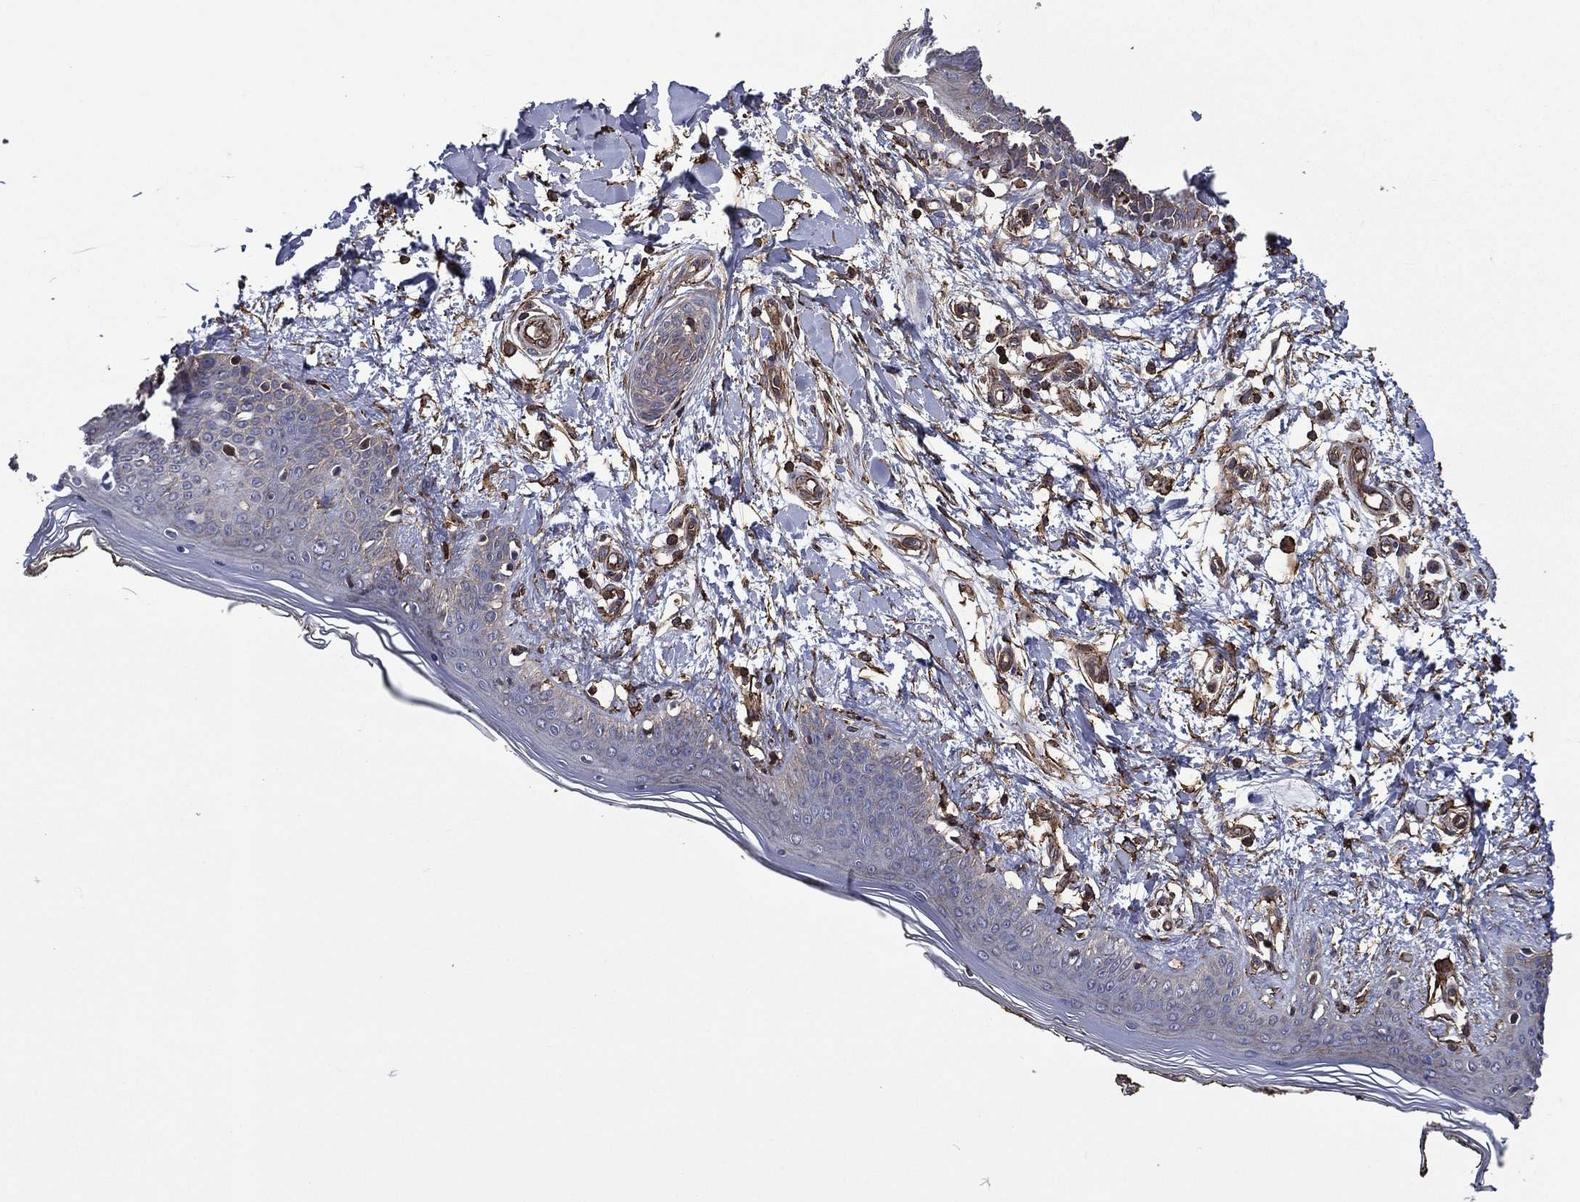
{"staining": {"intensity": "strong", "quantity": "25%-75%", "location": "cytoplasmic/membranous"}, "tissue": "skin", "cell_type": "Fibroblasts", "image_type": "normal", "snomed": [{"axis": "morphology", "description": "Normal tissue, NOS"}, {"axis": "morphology", "description": "Malignant melanoma, NOS"}, {"axis": "topography", "description": "Skin"}], "caption": "Immunohistochemical staining of normal human skin shows strong cytoplasmic/membranous protein staining in about 25%-75% of fibroblasts. (DAB (3,3'-diaminobenzidine) = brown stain, brightfield microscopy at high magnification).", "gene": "PLPP3", "patient": {"sex": "female", "age": 34}}